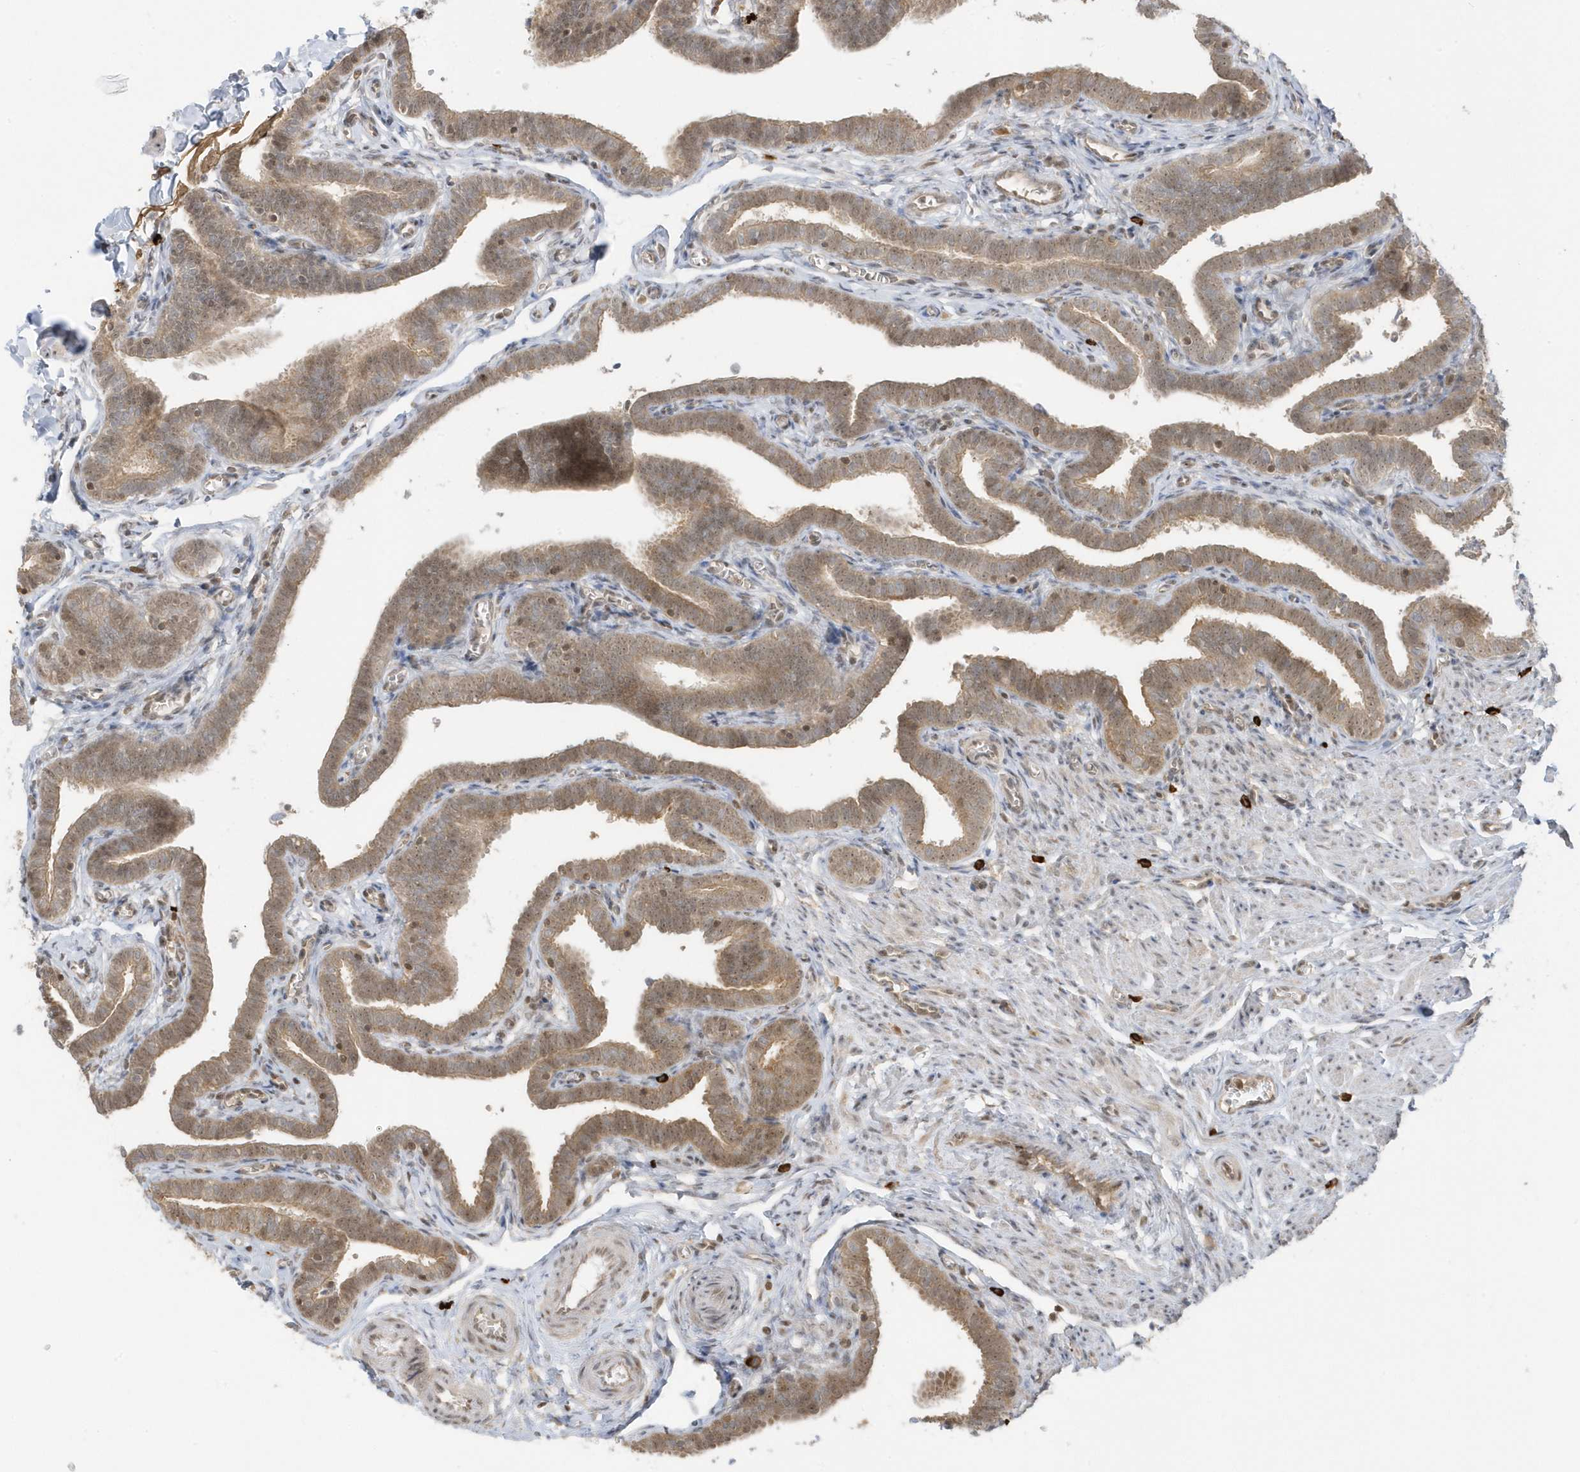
{"staining": {"intensity": "weak", "quantity": ">75%", "location": "cytoplasmic/membranous,nuclear"}, "tissue": "fallopian tube", "cell_type": "Glandular cells", "image_type": "normal", "snomed": [{"axis": "morphology", "description": "Normal tissue, NOS"}, {"axis": "topography", "description": "Fallopian tube"}], "caption": "This histopathology image demonstrates IHC staining of unremarkable fallopian tube, with low weak cytoplasmic/membranous,nuclear positivity in approximately >75% of glandular cells.", "gene": "PPP1R7", "patient": {"sex": "female", "age": 36}}